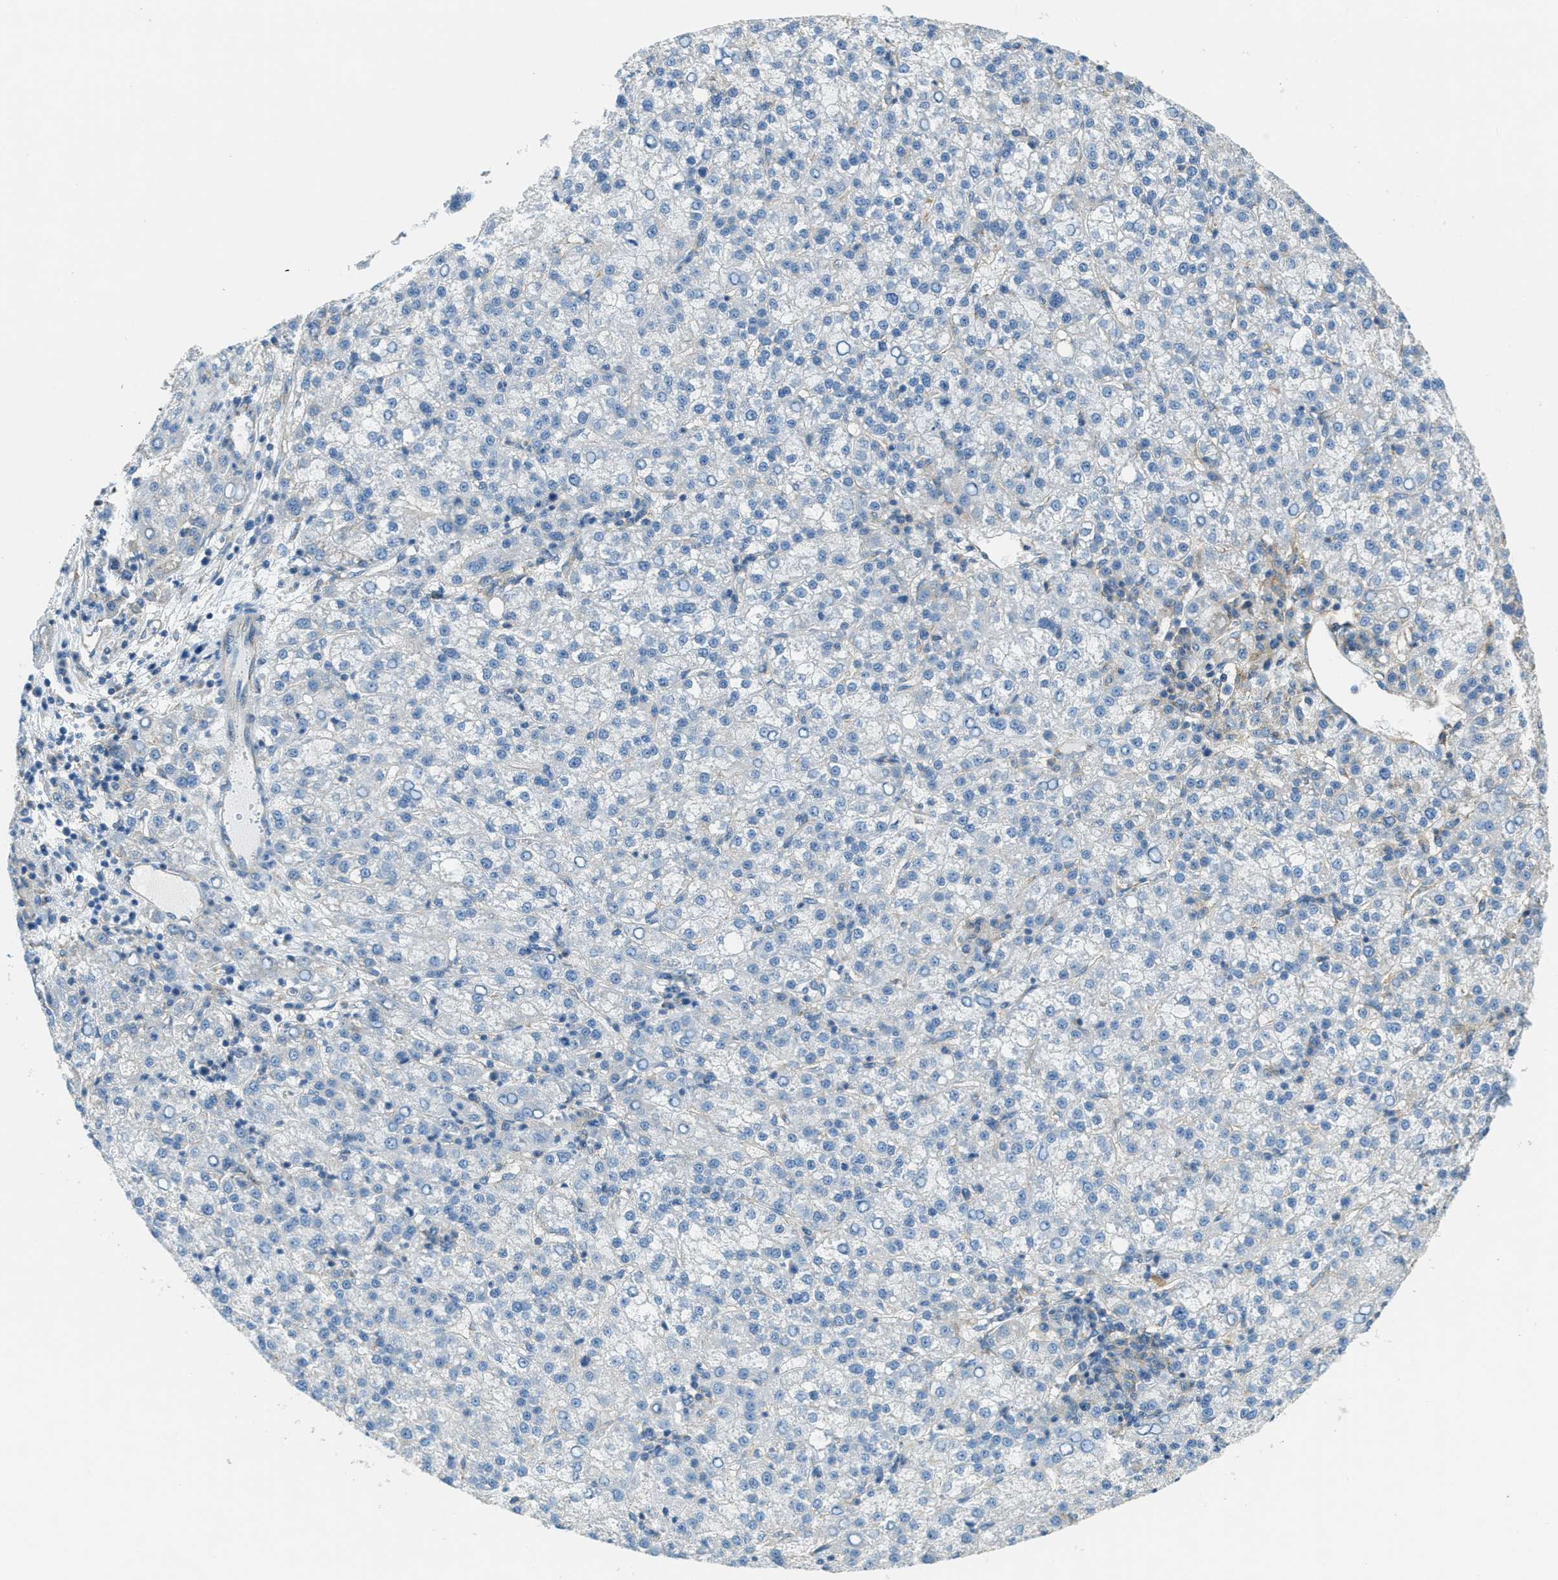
{"staining": {"intensity": "negative", "quantity": "none", "location": "none"}, "tissue": "liver cancer", "cell_type": "Tumor cells", "image_type": "cancer", "snomed": [{"axis": "morphology", "description": "Carcinoma, Hepatocellular, NOS"}, {"axis": "topography", "description": "Liver"}], "caption": "Tumor cells are negative for protein expression in human liver hepatocellular carcinoma.", "gene": "AP2B1", "patient": {"sex": "female", "age": 58}}